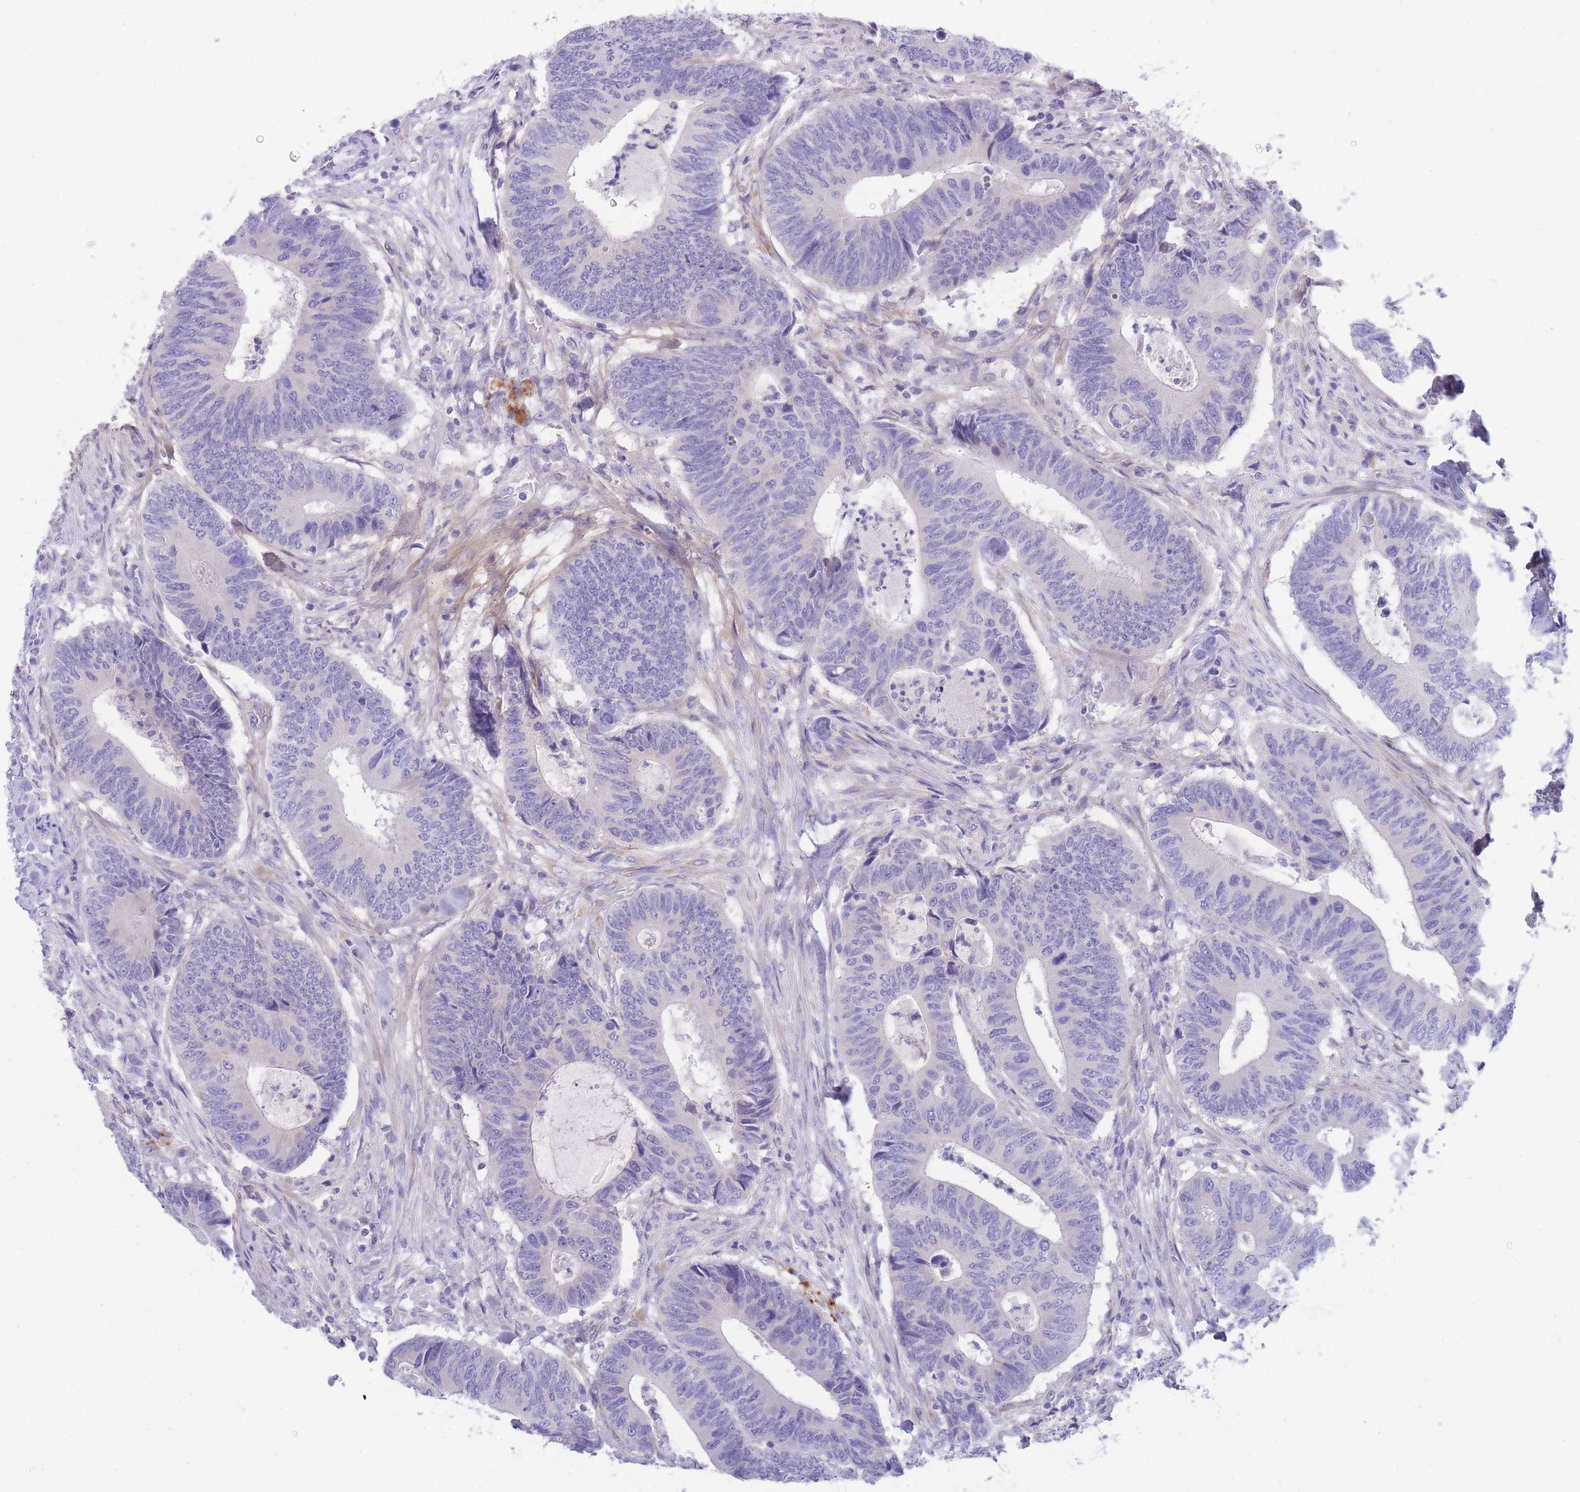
{"staining": {"intensity": "negative", "quantity": "none", "location": "none"}, "tissue": "colorectal cancer", "cell_type": "Tumor cells", "image_type": "cancer", "snomed": [{"axis": "morphology", "description": "Adenocarcinoma, NOS"}, {"axis": "topography", "description": "Colon"}], "caption": "DAB (3,3'-diaminobenzidine) immunohistochemical staining of colorectal cancer (adenocarcinoma) demonstrates no significant expression in tumor cells.", "gene": "PCDHB3", "patient": {"sex": "male", "age": 87}}